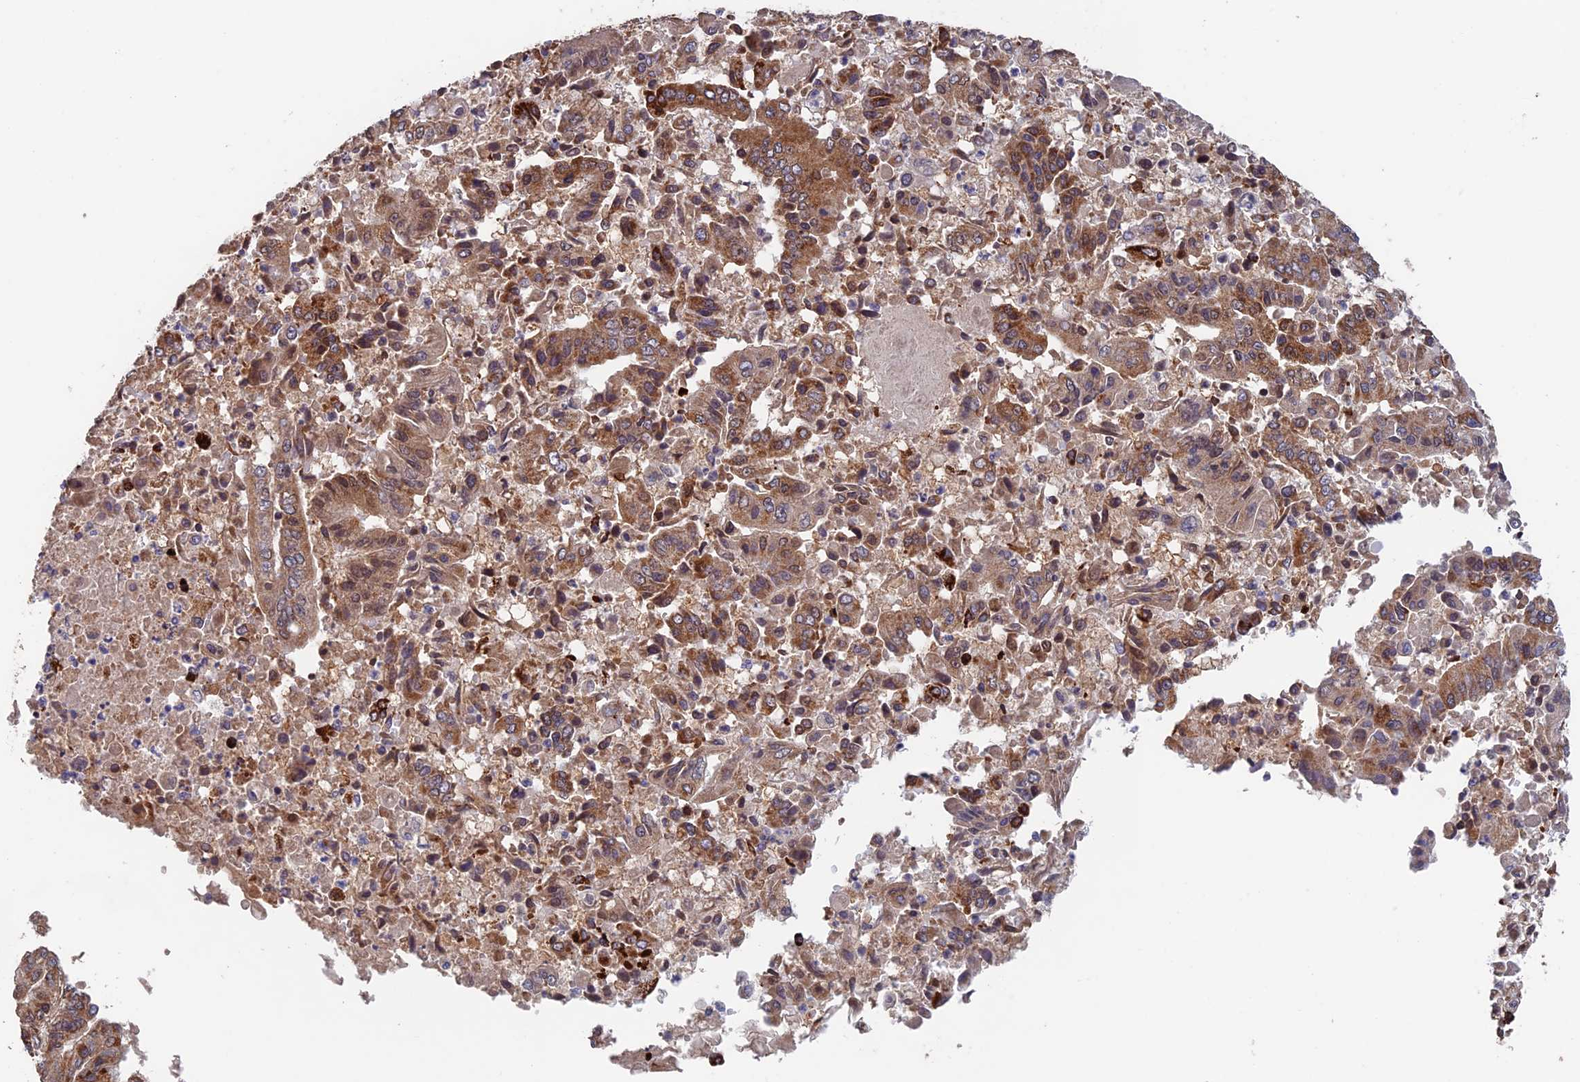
{"staining": {"intensity": "moderate", "quantity": ">75%", "location": "cytoplasmic/membranous"}, "tissue": "pancreatic cancer", "cell_type": "Tumor cells", "image_type": "cancer", "snomed": [{"axis": "morphology", "description": "Adenocarcinoma, NOS"}, {"axis": "topography", "description": "Pancreas"}], "caption": "Immunohistochemistry image of neoplastic tissue: human adenocarcinoma (pancreatic) stained using IHC shows medium levels of moderate protein expression localized specifically in the cytoplasmic/membranous of tumor cells, appearing as a cytoplasmic/membranous brown color.", "gene": "DTYMK", "patient": {"sex": "female", "age": 77}}